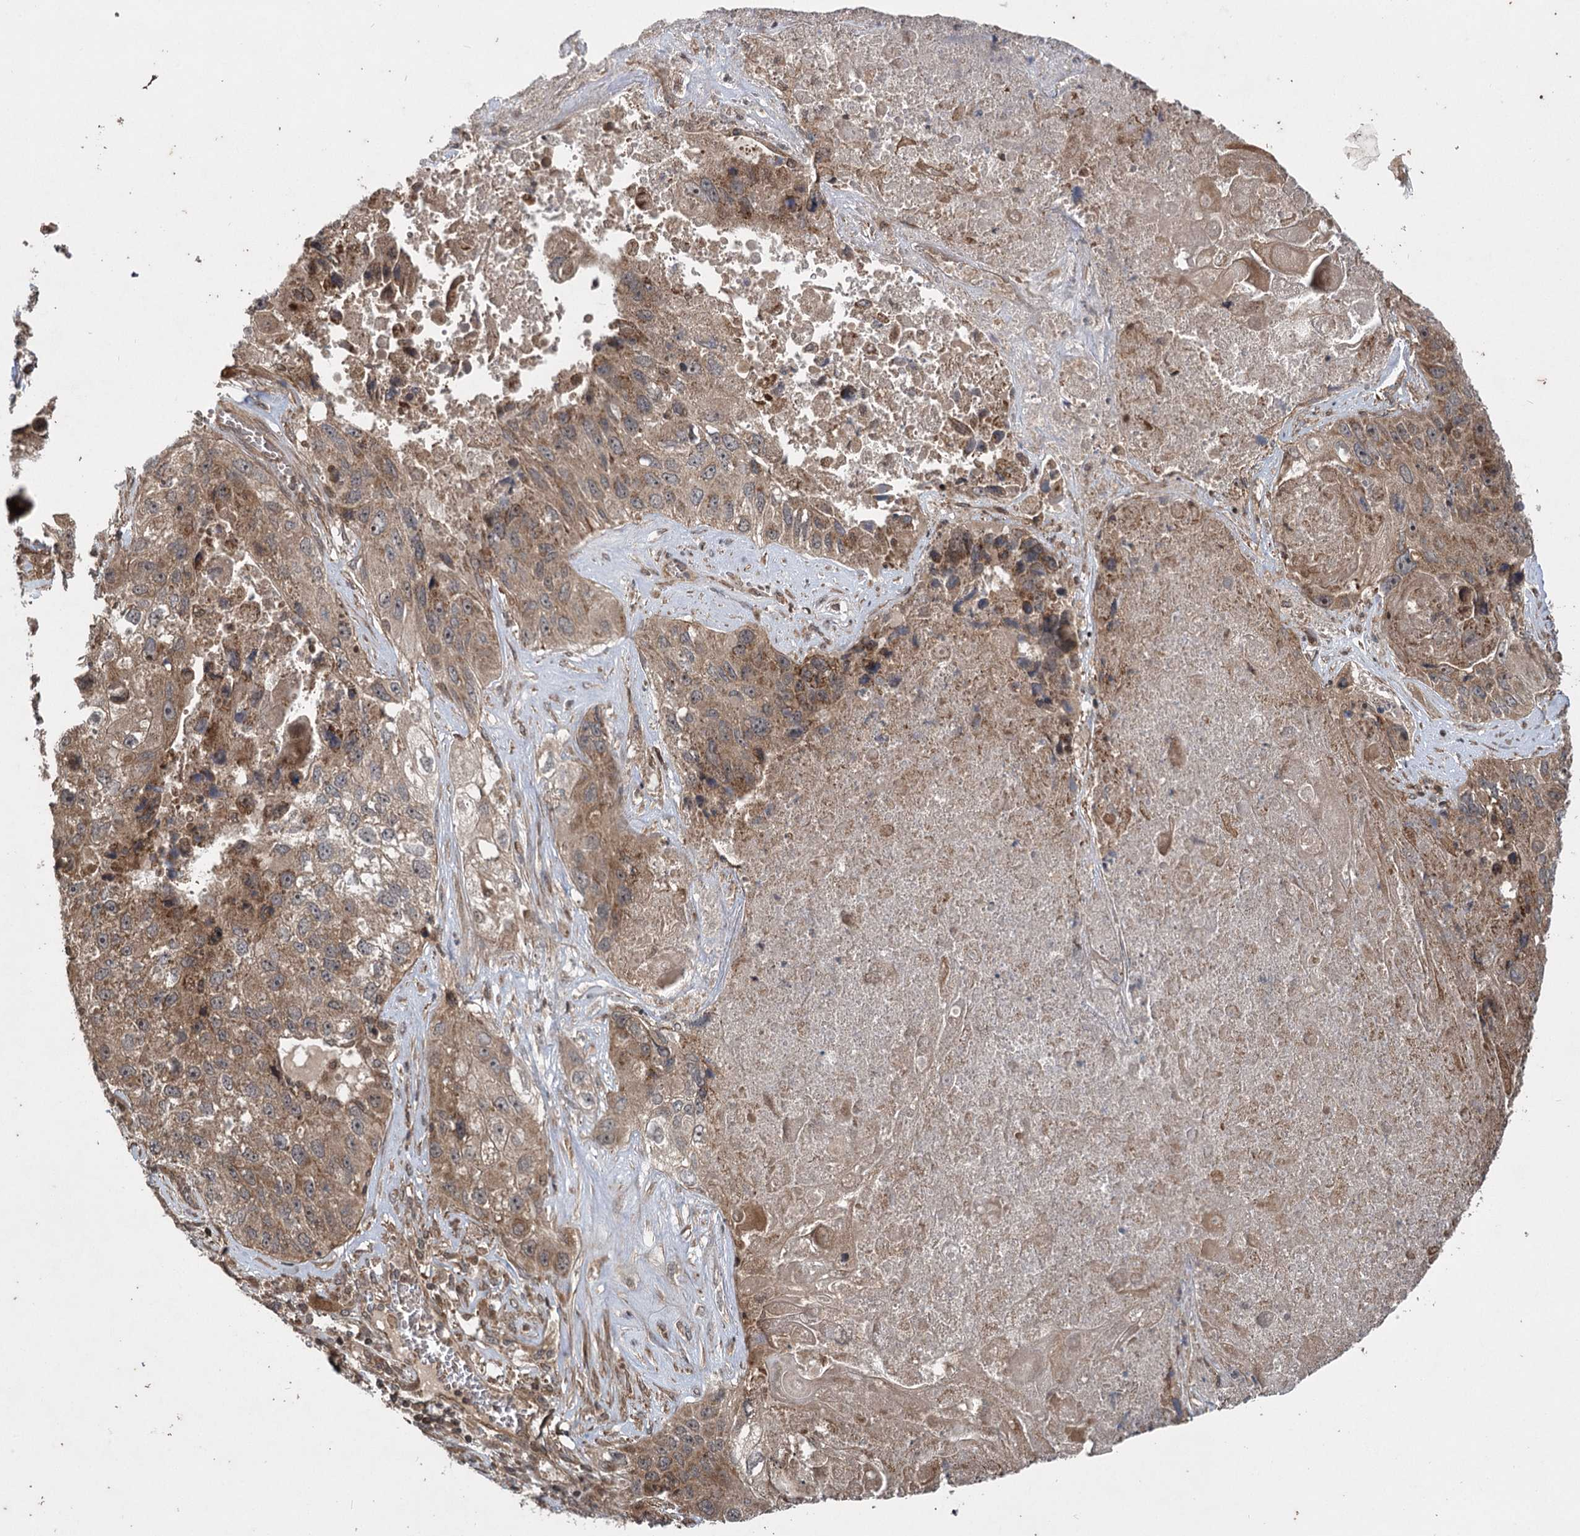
{"staining": {"intensity": "weak", "quantity": ">75%", "location": "cytoplasmic/membranous"}, "tissue": "lung cancer", "cell_type": "Tumor cells", "image_type": "cancer", "snomed": [{"axis": "morphology", "description": "Squamous cell carcinoma, NOS"}, {"axis": "topography", "description": "Lung"}], "caption": "This image exhibits lung squamous cell carcinoma stained with immunohistochemistry to label a protein in brown. The cytoplasmic/membranous of tumor cells show weak positivity for the protein. Nuclei are counter-stained blue.", "gene": "INSIG2", "patient": {"sex": "male", "age": 61}}